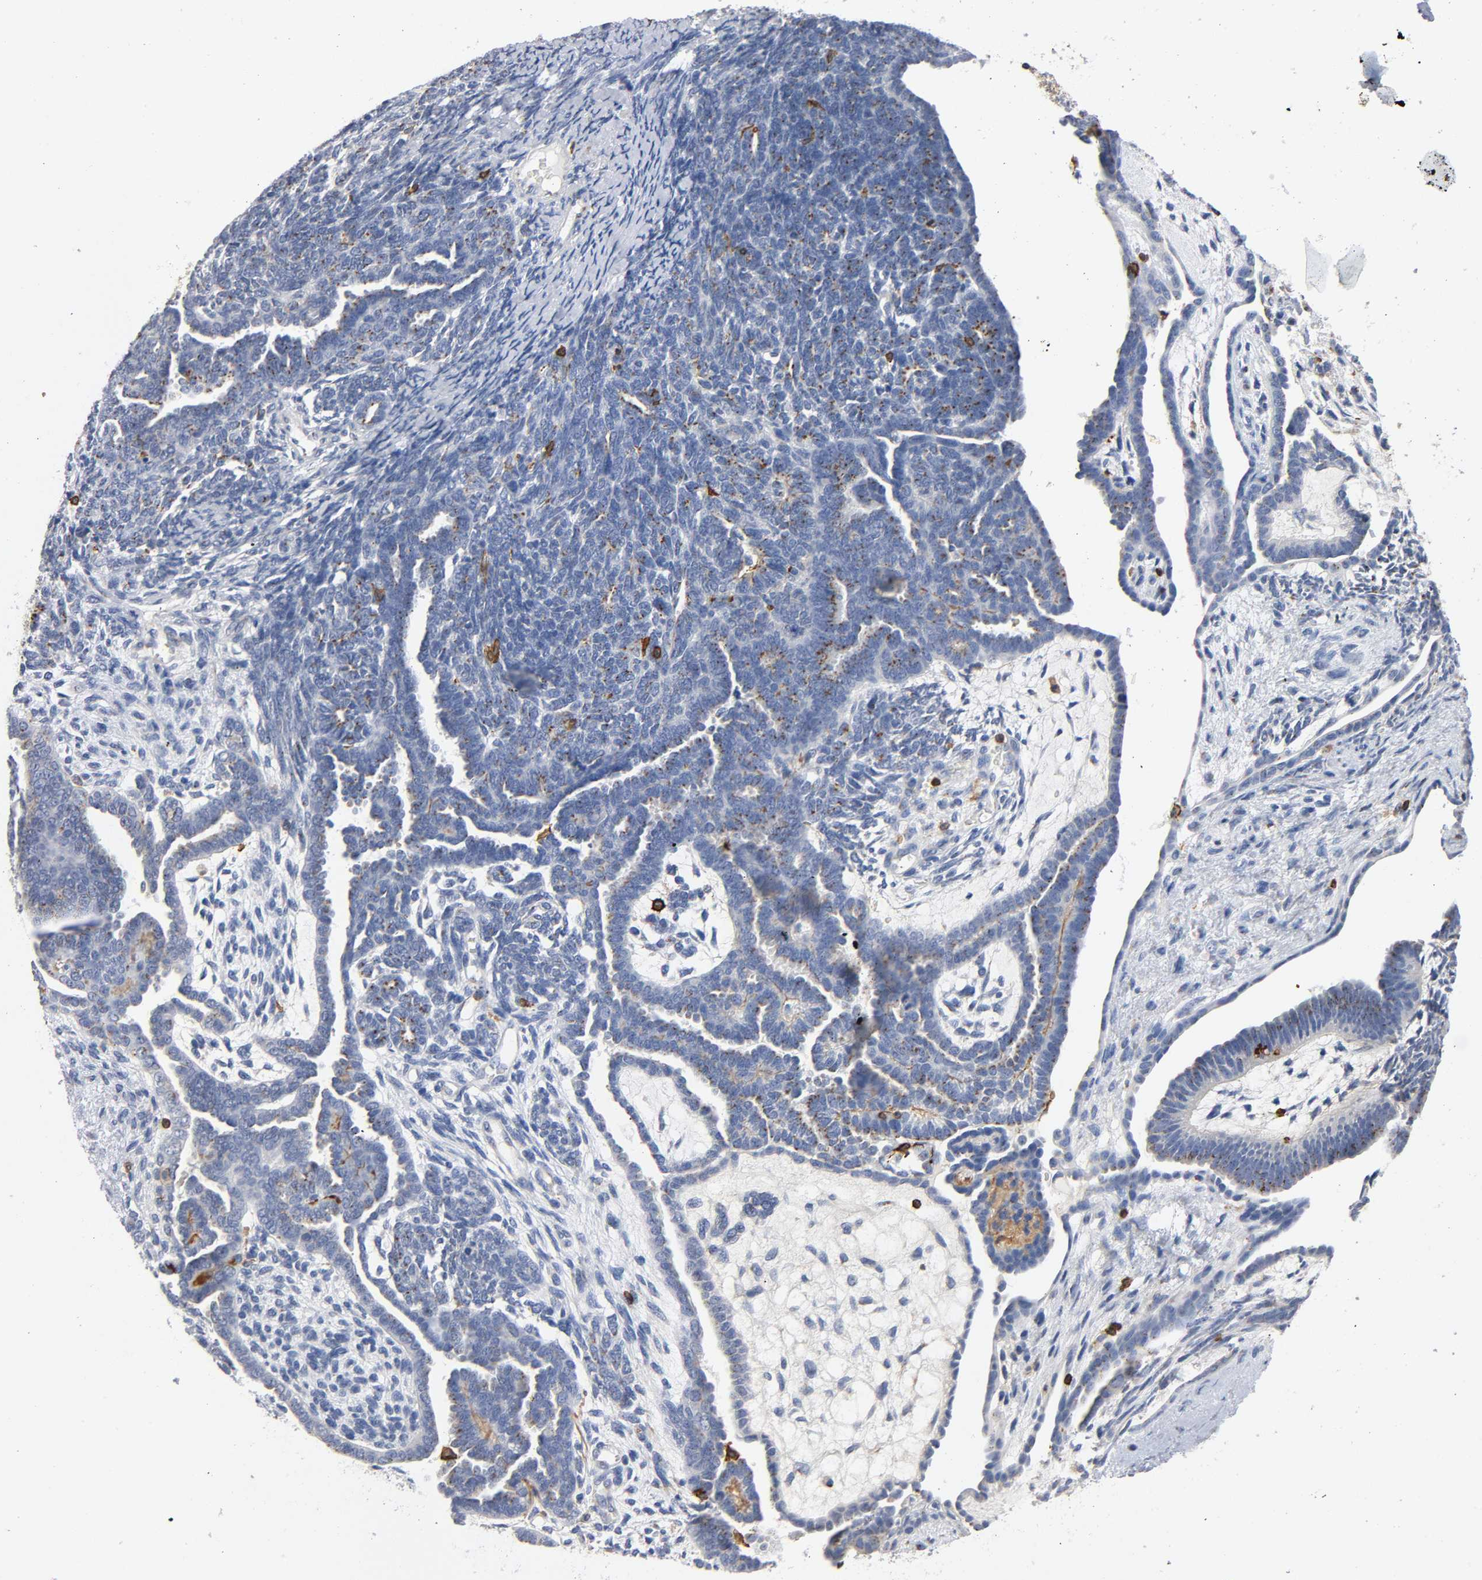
{"staining": {"intensity": "moderate", "quantity": ">75%", "location": "cytoplasmic/membranous"}, "tissue": "endometrial cancer", "cell_type": "Tumor cells", "image_type": "cancer", "snomed": [{"axis": "morphology", "description": "Neoplasm, malignant, NOS"}, {"axis": "topography", "description": "Endometrium"}], "caption": "Protein staining by IHC exhibits moderate cytoplasmic/membranous expression in approximately >75% of tumor cells in endometrial cancer (neoplasm (malignant)).", "gene": "CAPN10", "patient": {"sex": "female", "age": 74}}